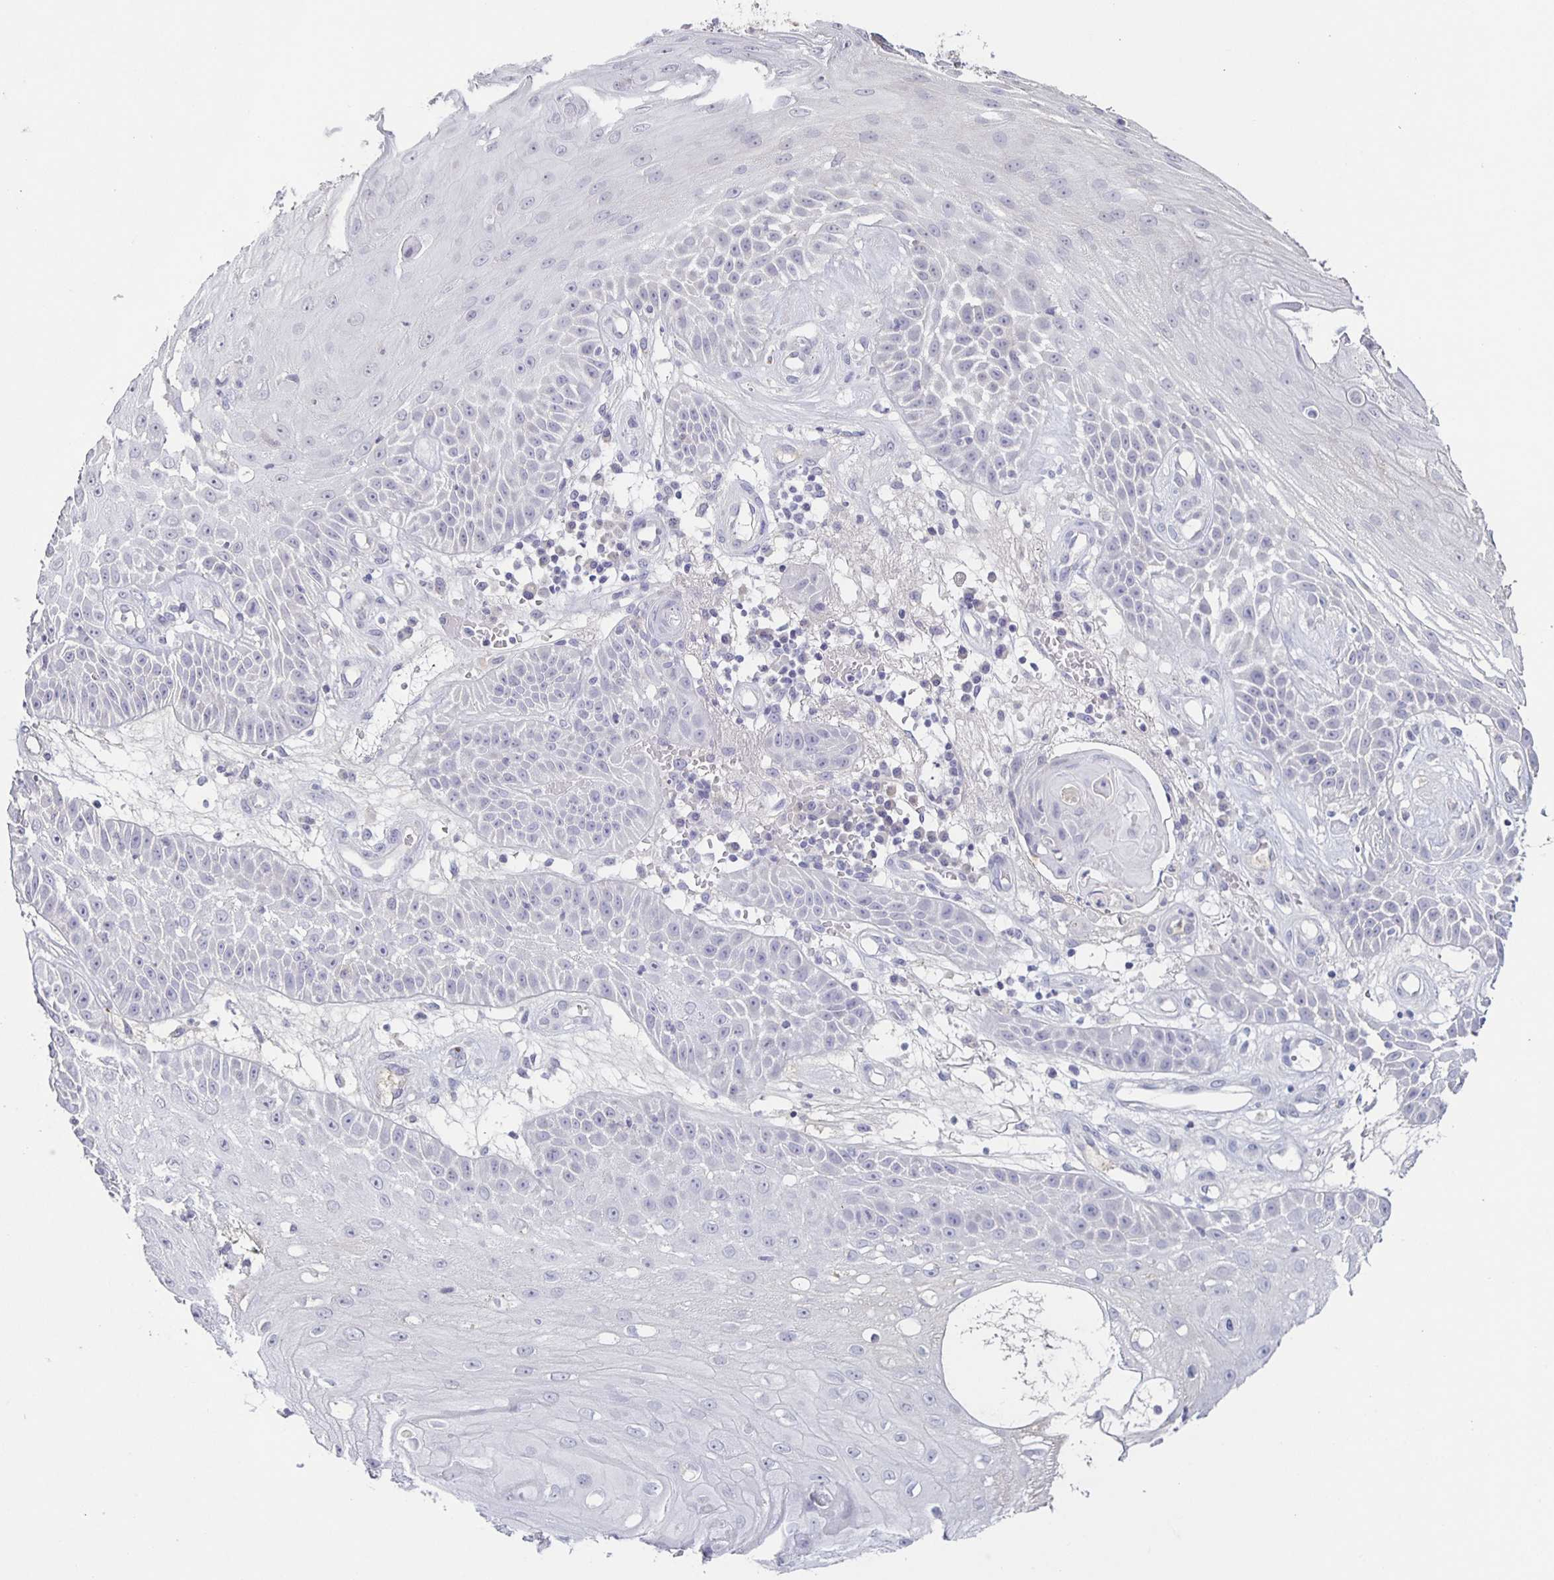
{"staining": {"intensity": "negative", "quantity": "none", "location": "none"}, "tissue": "skin cancer", "cell_type": "Tumor cells", "image_type": "cancer", "snomed": [{"axis": "morphology", "description": "Squamous cell carcinoma, NOS"}, {"axis": "topography", "description": "Skin"}], "caption": "Skin squamous cell carcinoma was stained to show a protein in brown. There is no significant positivity in tumor cells.", "gene": "INSL5", "patient": {"sex": "male", "age": 70}}